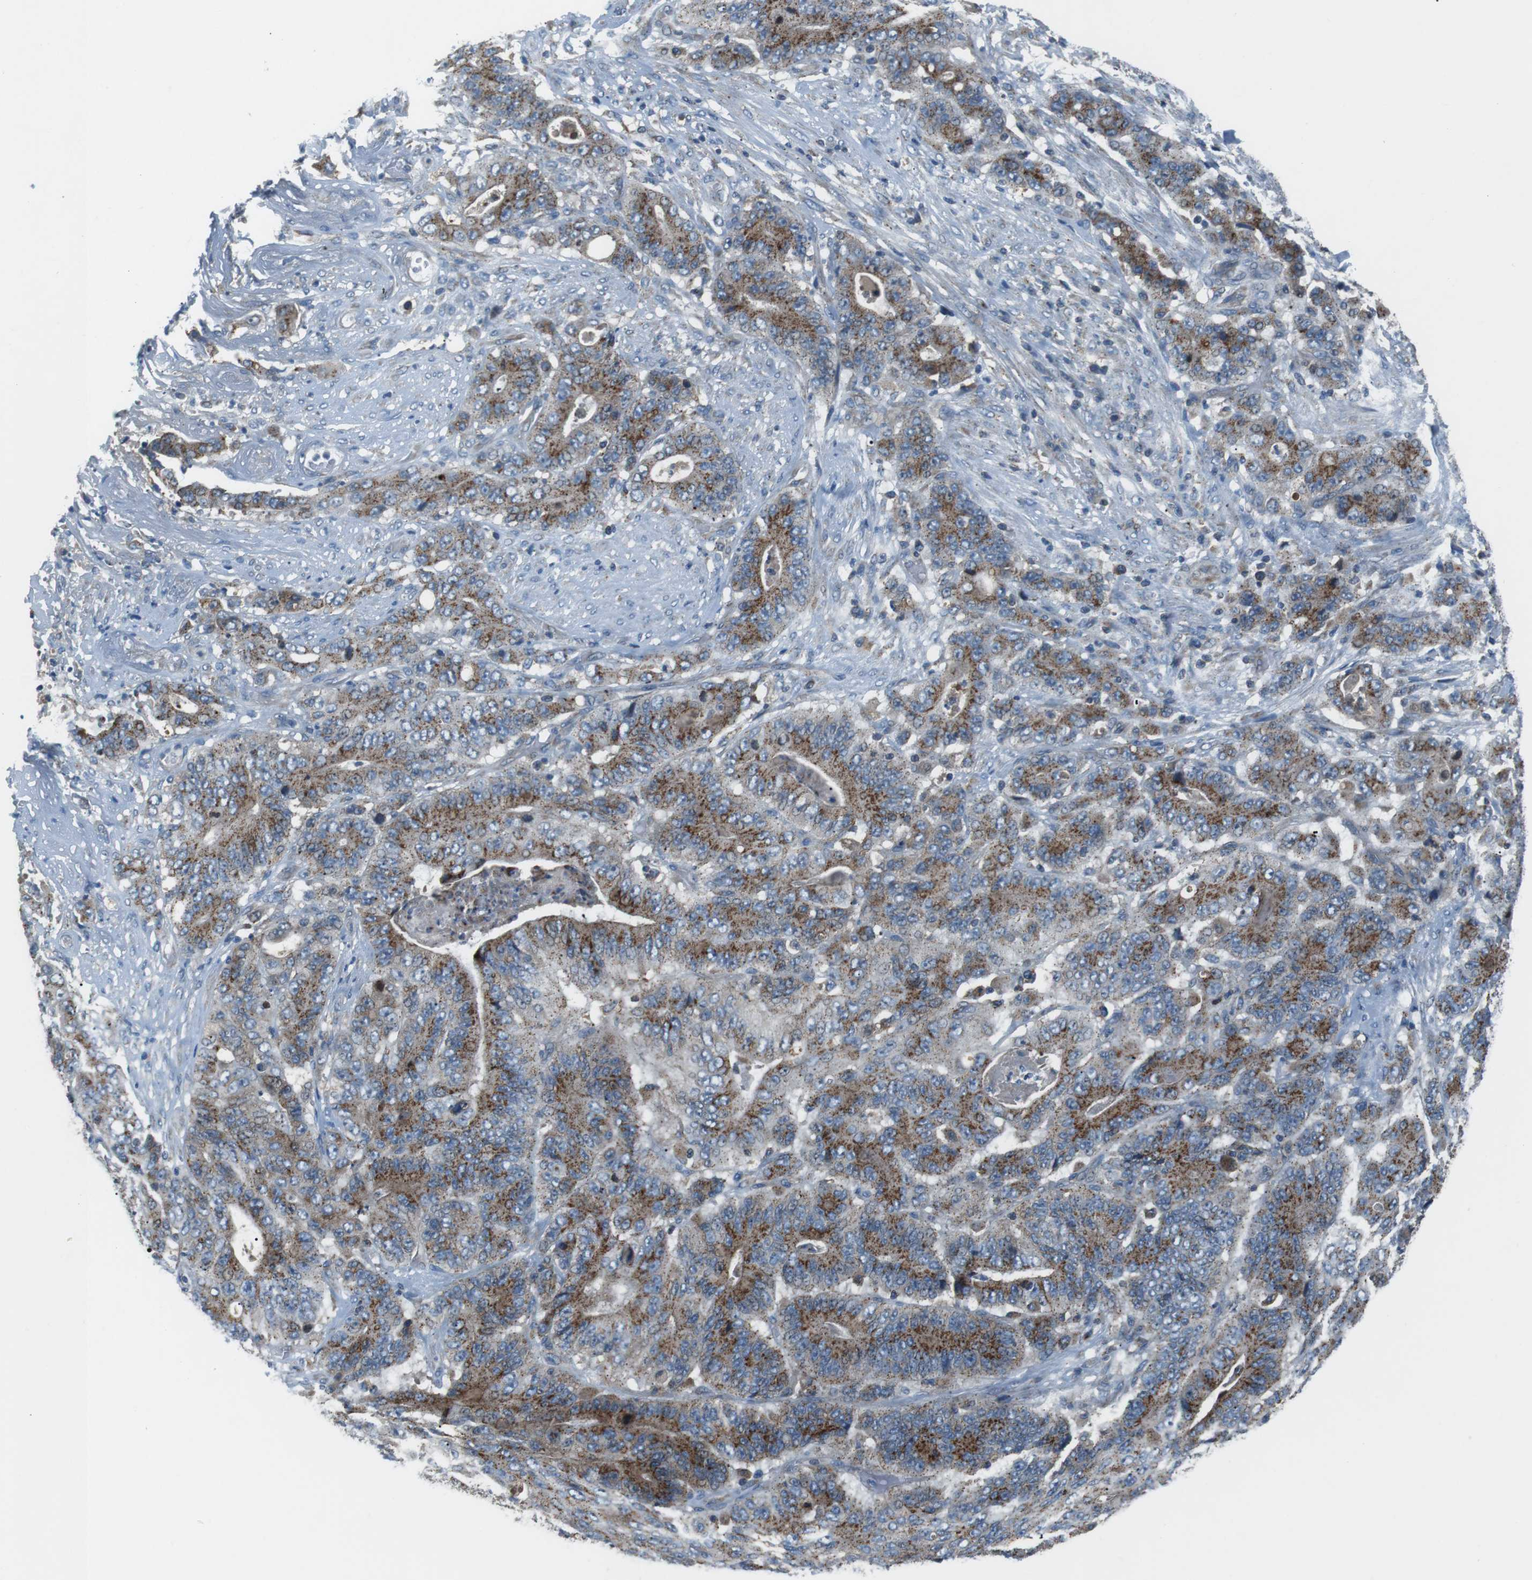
{"staining": {"intensity": "moderate", "quantity": ">75%", "location": "cytoplasmic/membranous"}, "tissue": "stomach cancer", "cell_type": "Tumor cells", "image_type": "cancer", "snomed": [{"axis": "morphology", "description": "Adenocarcinoma, NOS"}, {"axis": "topography", "description": "Stomach"}], "caption": "Brown immunohistochemical staining in human stomach cancer demonstrates moderate cytoplasmic/membranous positivity in about >75% of tumor cells. Nuclei are stained in blue.", "gene": "FAM3B", "patient": {"sex": "female", "age": 73}}